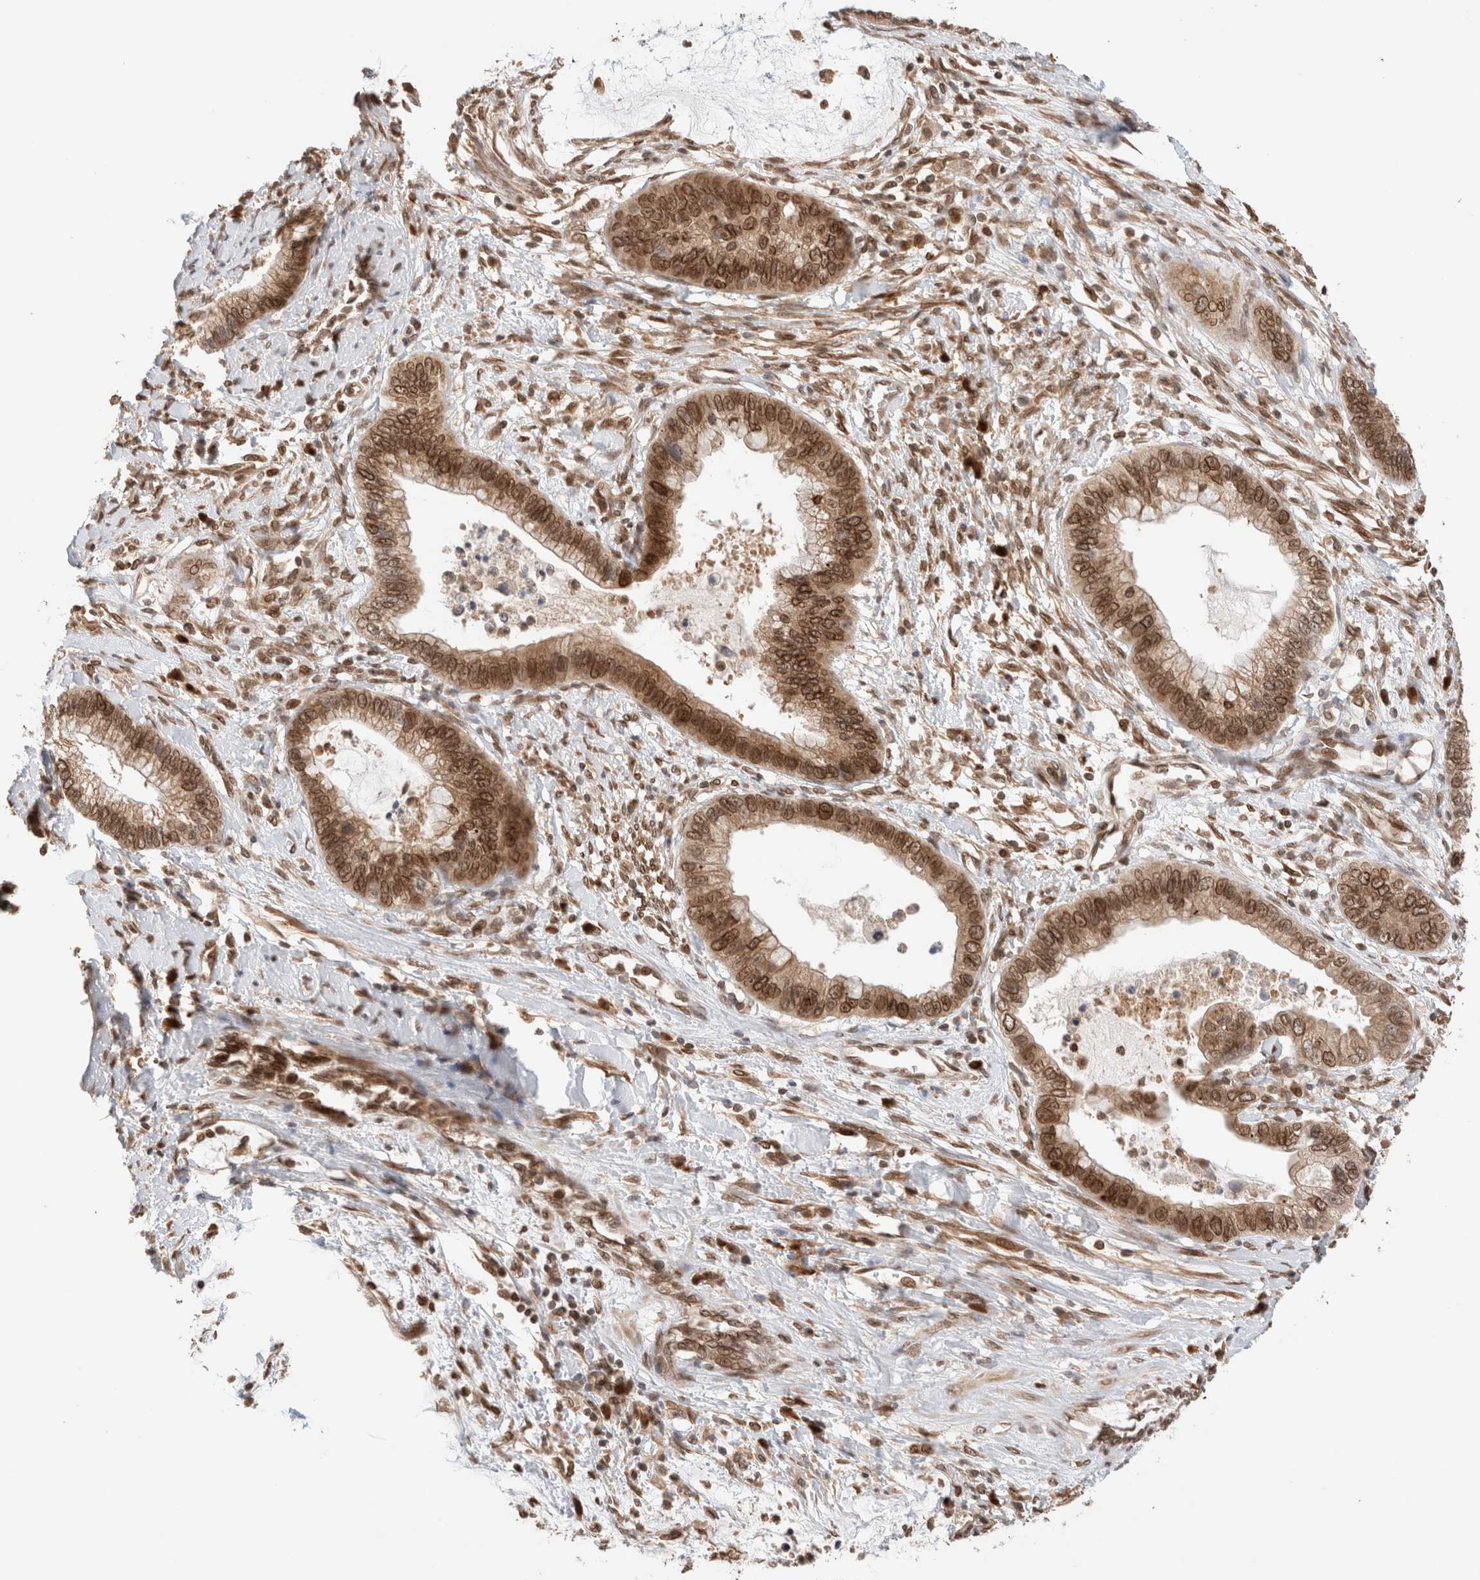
{"staining": {"intensity": "strong", "quantity": ">75%", "location": "cytoplasmic/membranous,nuclear"}, "tissue": "cervical cancer", "cell_type": "Tumor cells", "image_type": "cancer", "snomed": [{"axis": "morphology", "description": "Adenocarcinoma, NOS"}, {"axis": "topography", "description": "Cervix"}], "caption": "DAB (3,3'-diaminobenzidine) immunohistochemical staining of human adenocarcinoma (cervical) exhibits strong cytoplasmic/membranous and nuclear protein staining in approximately >75% of tumor cells.", "gene": "TPR", "patient": {"sex": "female", "age": 44}}